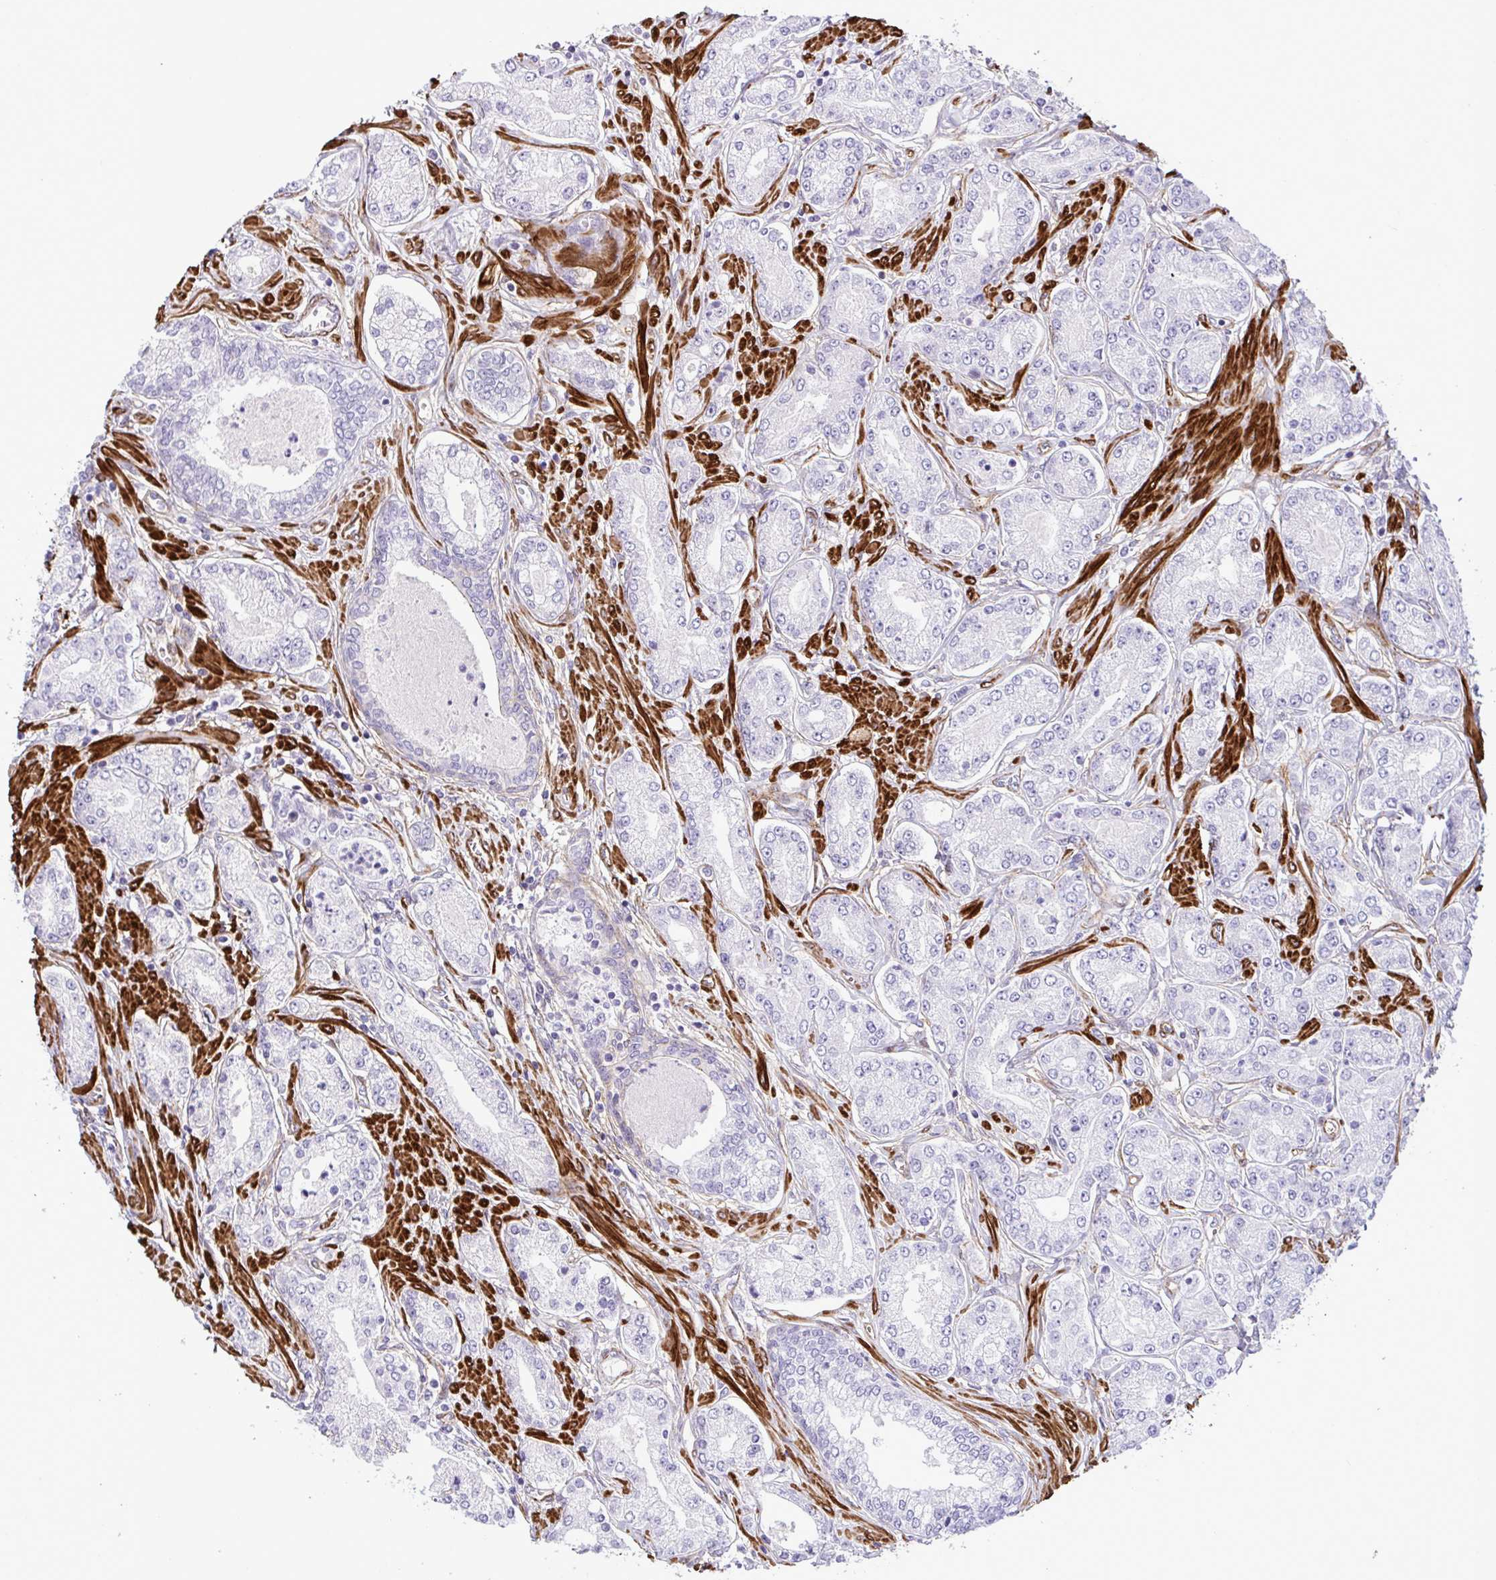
{"staining": {"intensity": "negative", "quantity": "none", "location": "none"}, "tissue": "prostate cancer", "cell_type": "Tumor cells", "image_type": "cancer", "snomed": [{"axis": "morphology", "description": "Adenocarcinoma, High grade"}, {"axis": "topography", "description": "Prostate"}], "caption": "An immunohistochemistry (IHC) photomicrograph of prostate high-grade adenocarcinoma is shown. There is no staining in tumor cells of prostate high-grade adenocarcinoma.", "gene": "SYNPO2L", "patient": {"sex": "male", "age": 66}}